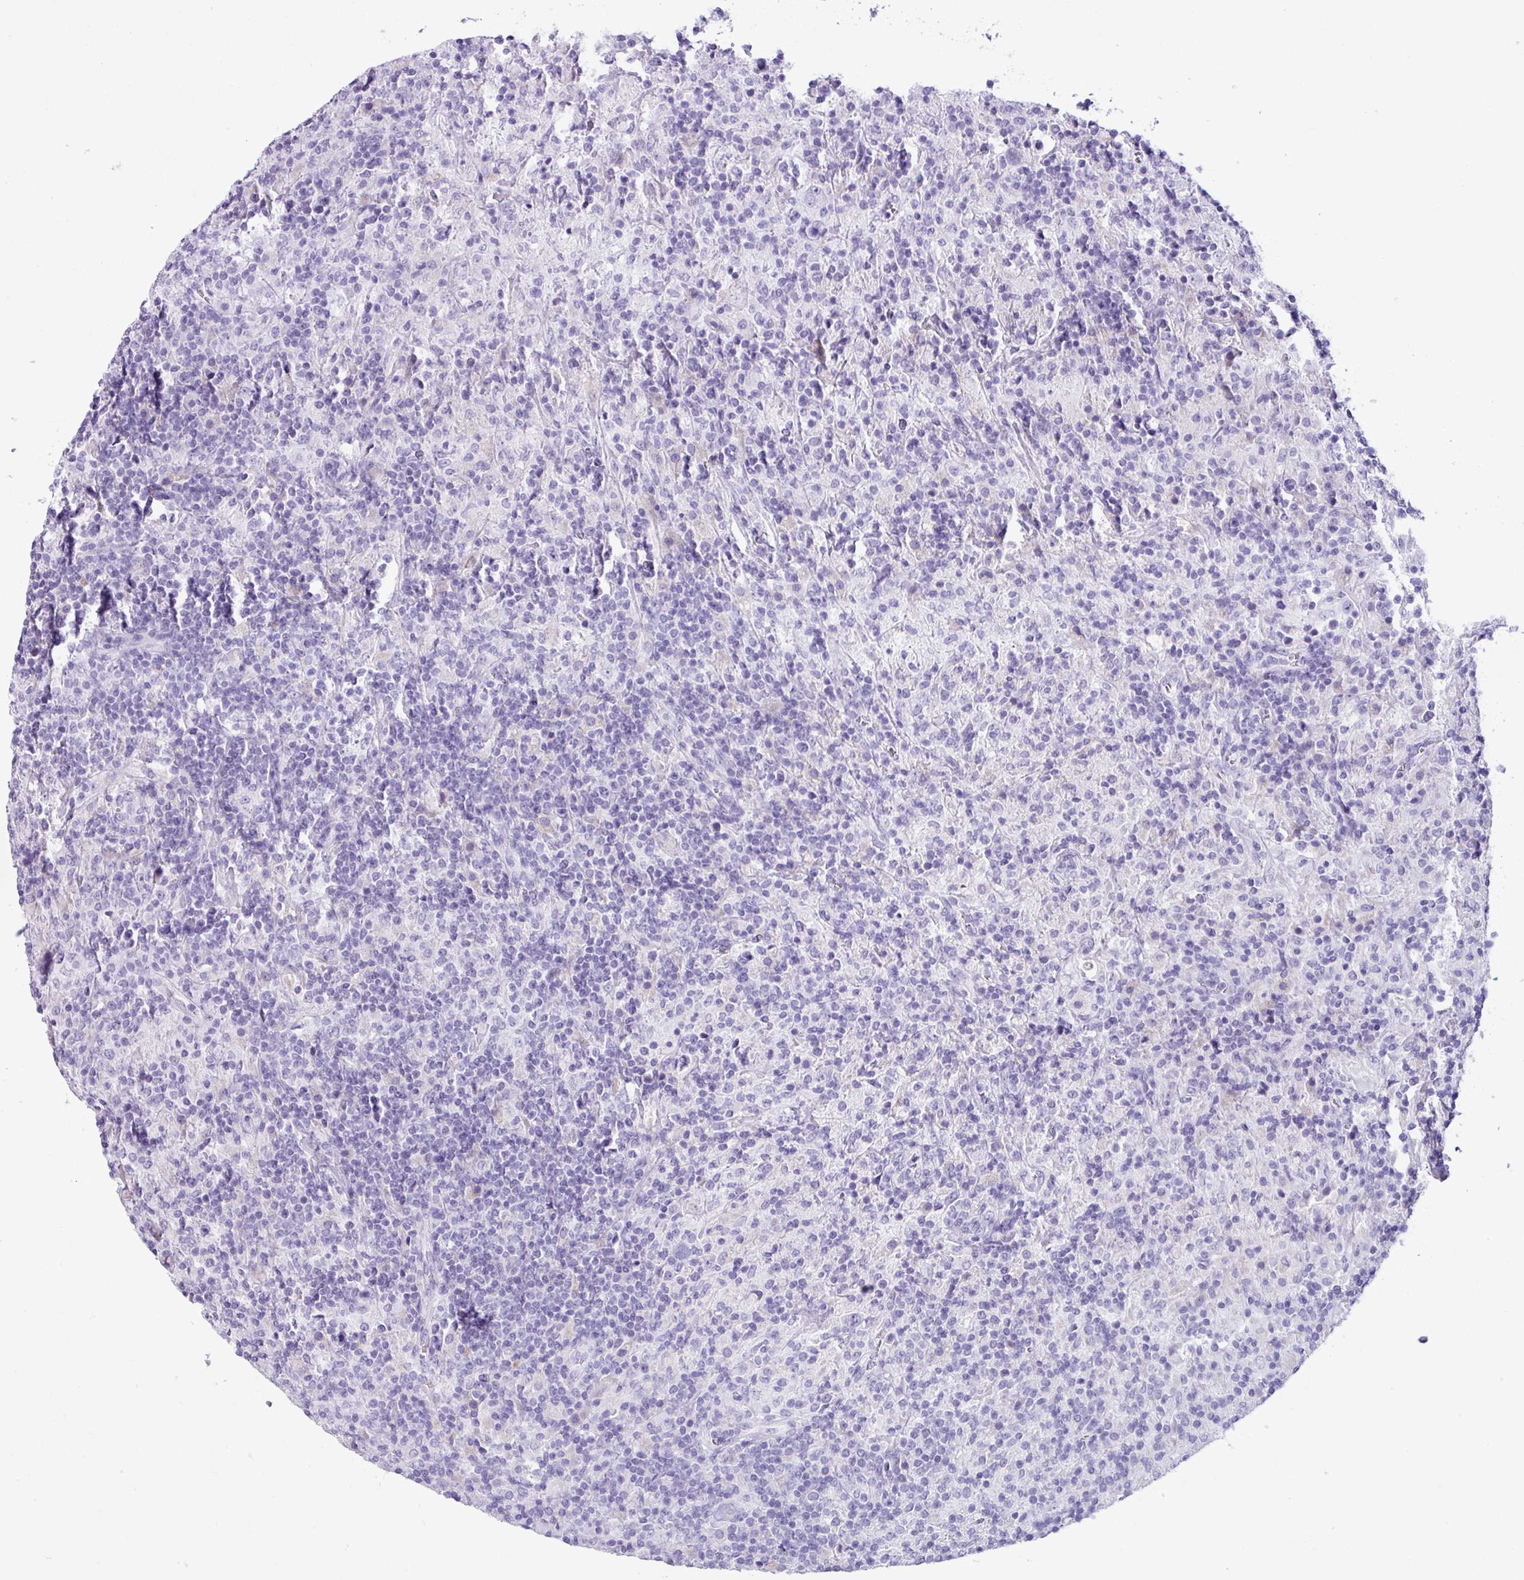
{"staining": {"intensity": "negative", "quantity": "none", "location": "none"}, "tissue": "lymphoma", "cell_type": "Tumor cells", "image_type": "cancer", "snomed": [{"axis": "morphology", "description": "Hodgkin's disease, NOS"}, {"axis": "topography", "description": "Lymph node"}], "caption": "Lymphoma was stained to show a protein in brown. There is no significant staining in tumor cells. The staining was performed using DAB (3,3'-diaminobenzidine) to visualize the protein expression in brown, while the nuclei were stained in blue with hematoxylin (Magnification: 20x).", "gene": "AGO3", "patient": {"sex": "male", "age": 70}}